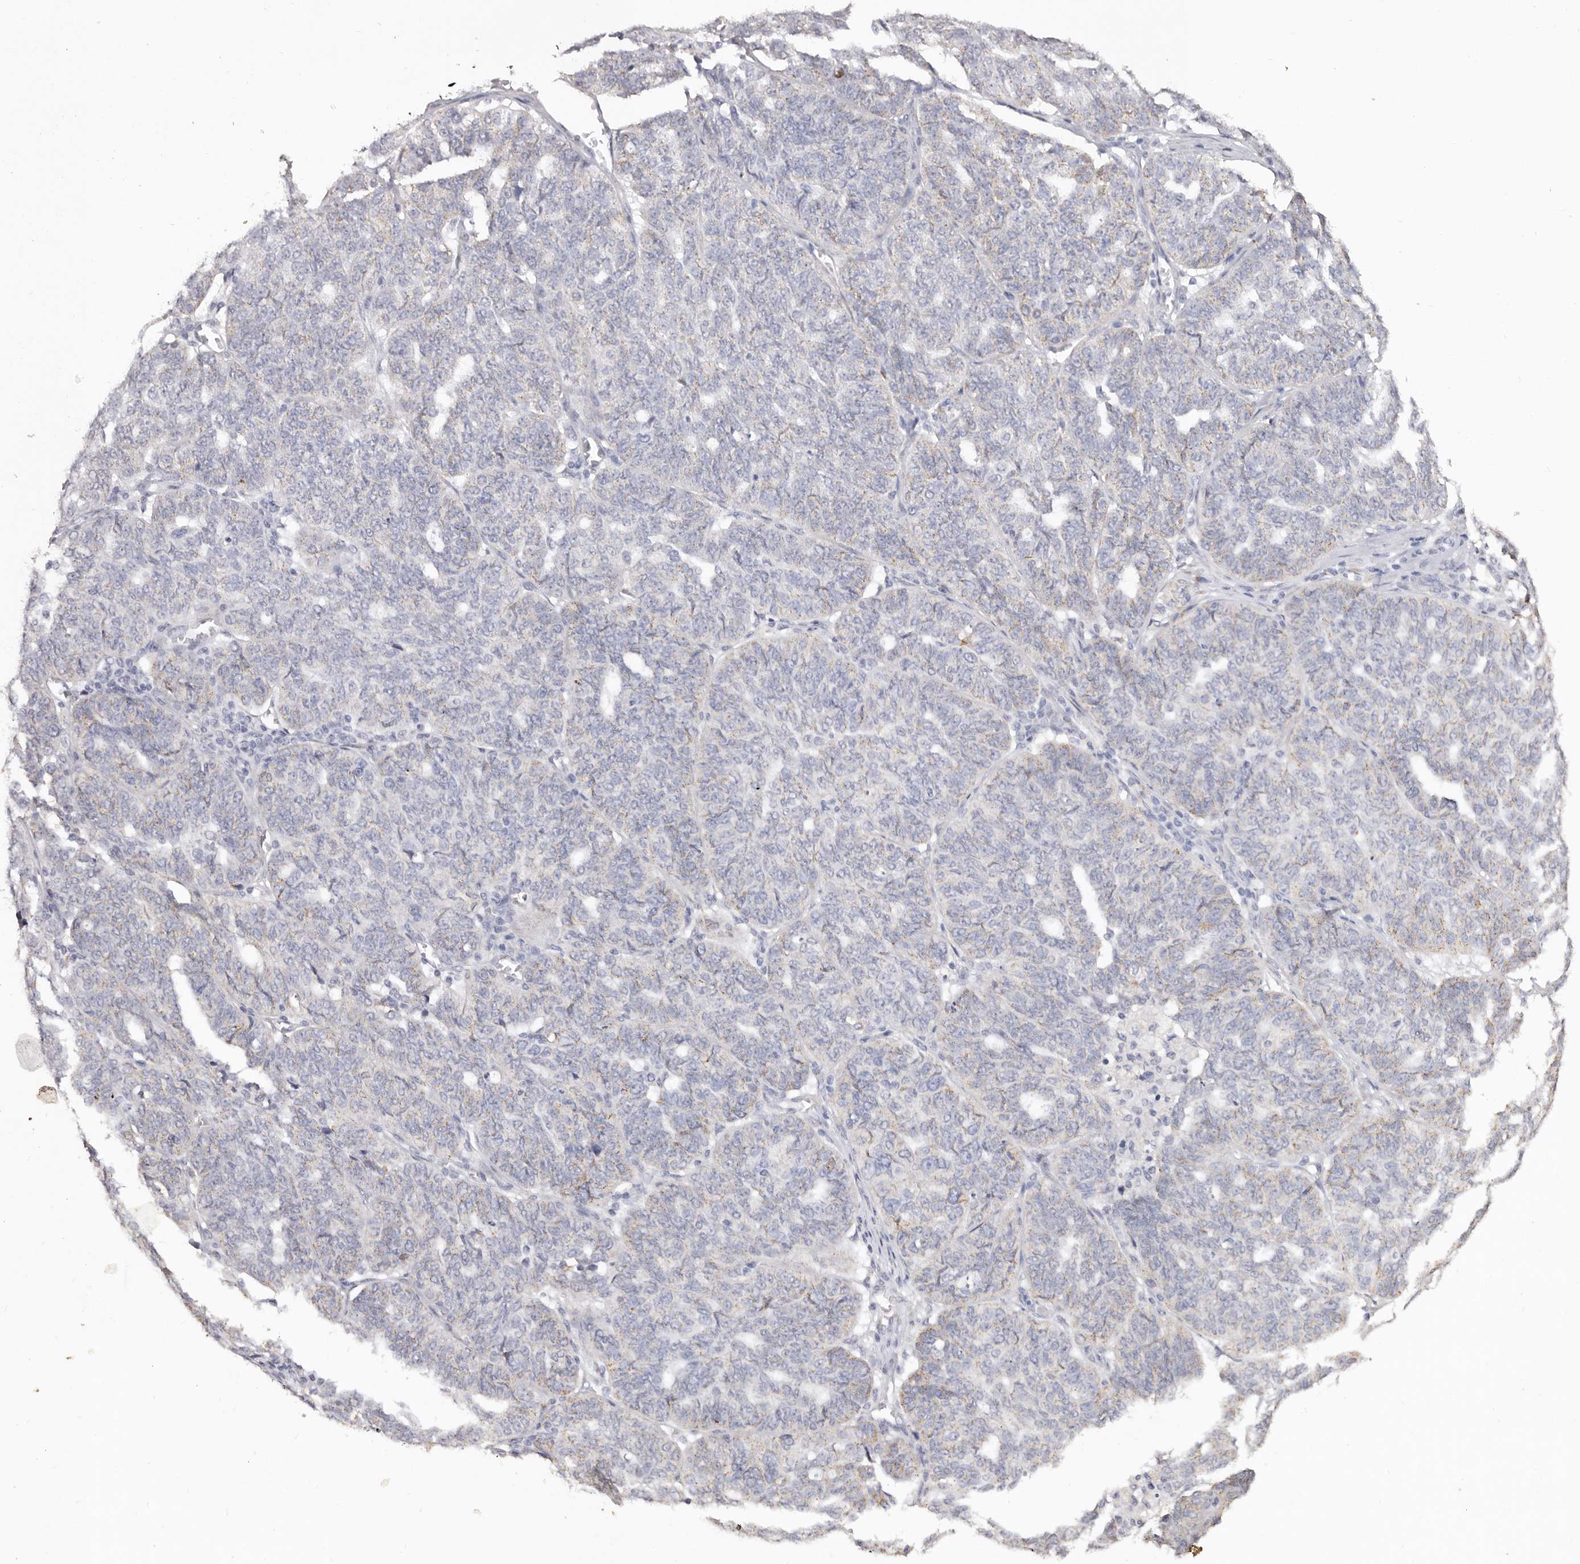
{"staining": {"intensity": "negative", "quantity": "none", "location": "none"}, "tissue": "ovarian cancer", "cell_type": "Tumor cells", "image_type": "cancer", "snomed": [{"axis": "morphology", "description": "Cystadenocarcinoma, serous, NOS"}, {"axis": "topography", "description": "Ovary"}], "caption": "Tumor cells show no significant protein positivity in ovarian cancer.", "gene": "LGALS7B", "patient": {"sex": "female", "age": 59}}